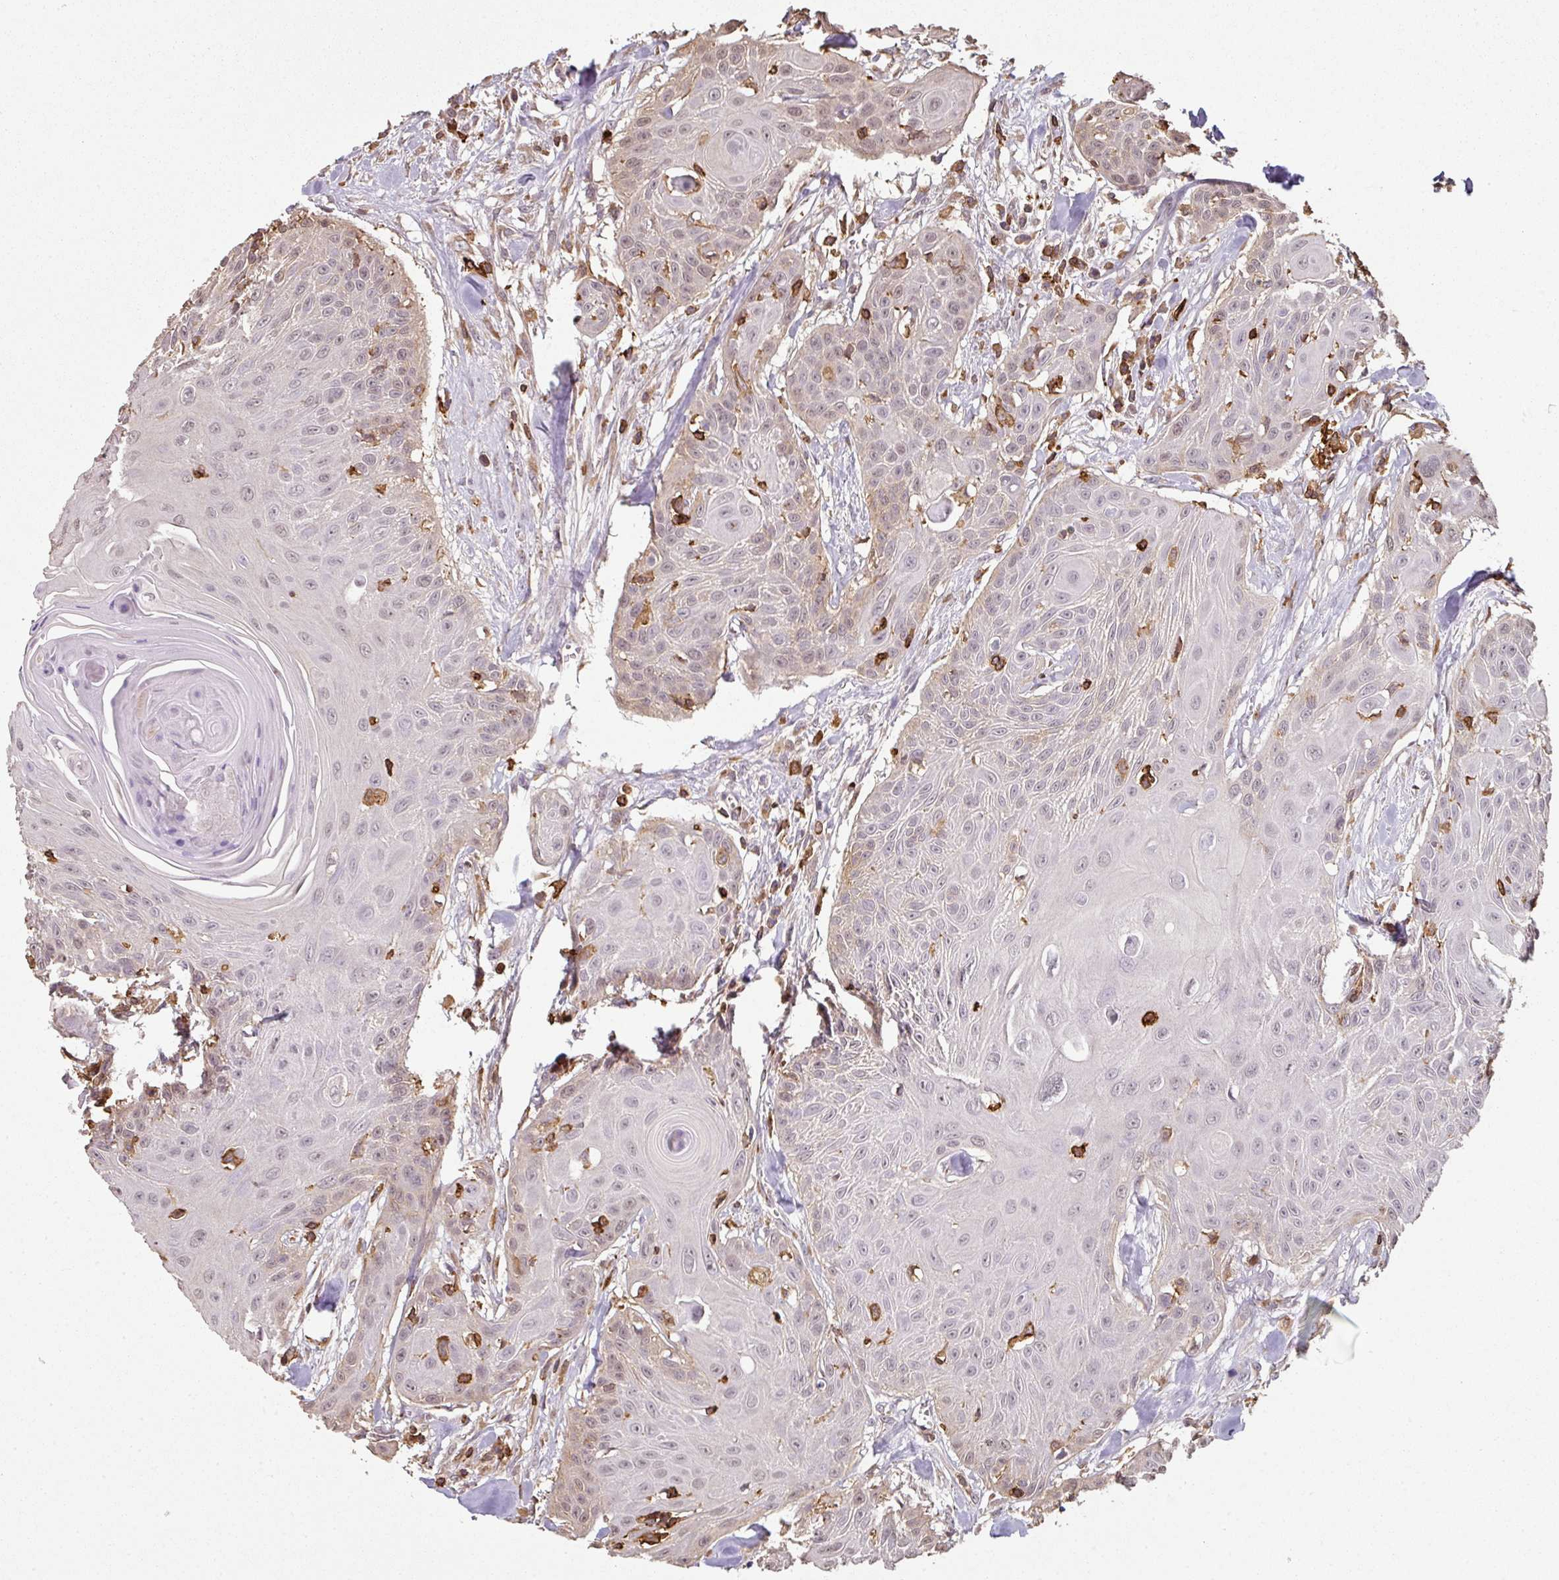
{"staining": {"intensity": "negative", "quantity": "none", "location": "none"}, "tissue": "head and neck cancer", "cell_type": "Tumor cells", "image_type": "cancer", "snomed": [{"axis": "morphology", "description": "Squamous cell carcinoma, NOS"}, {"axis": "topography", "description": "Lymph node"}, {"axis": "topography", "description": "Salivary gland"}, {"axis": "topography", "description": "Head-Neck"}], "caption": "Head and neck squamous cell carcinoma stained for a protein using IHC displays no positivity tumor cells.", "gene": "OLFML2B", "patient": {"sex": "female", "age": 74}}